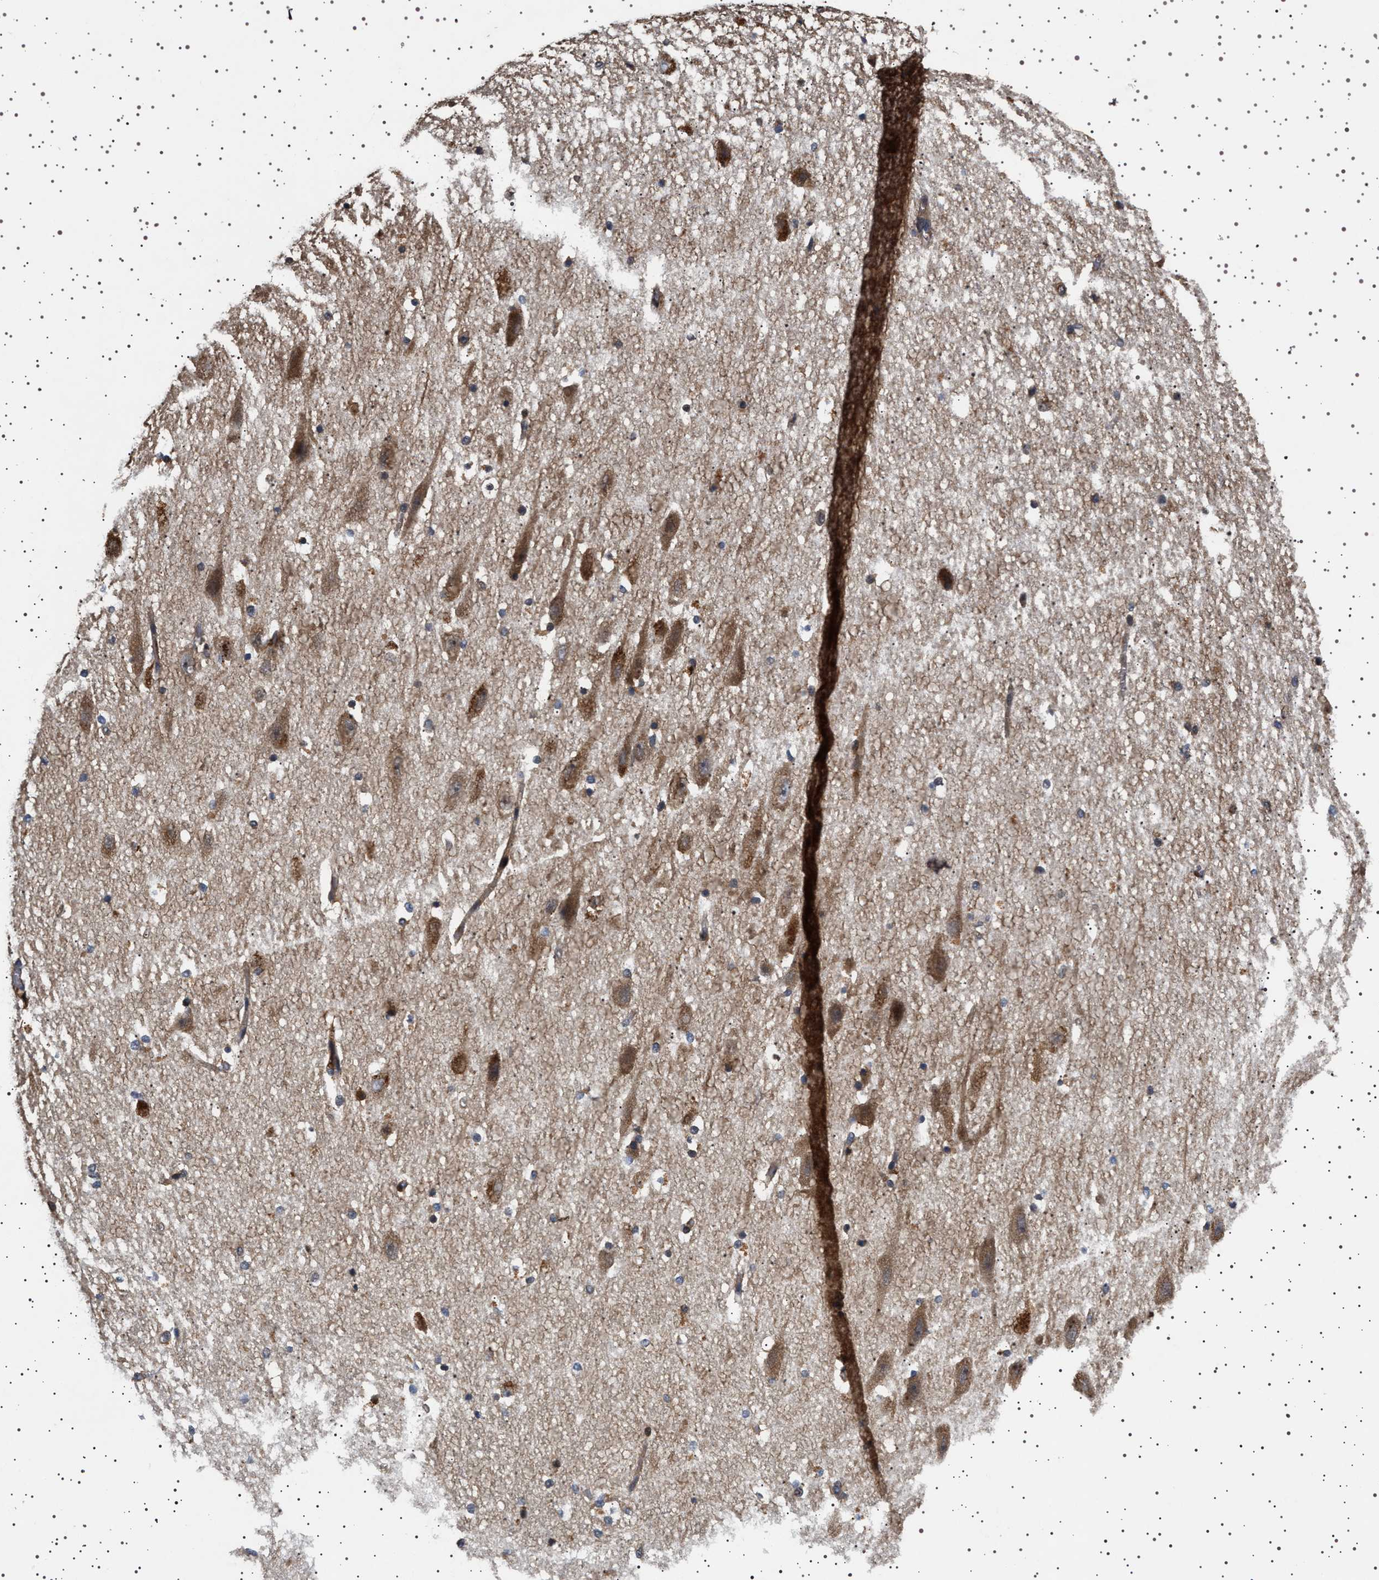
{"staining": {"intensity": "negative", "quantity": "none", "location": "none"}, "tissue": "hippocampus", "cell_type": "Glial cells", "image_type": "normal", "snomed": [{"axis": "morphology", "description": "Normal tissue, NOS"}, {"axis": "topography", "description": "Hippocampus"}], "caption": "This is an immunohistochemistry photomicrograph of normal hippocampus. There is no positivity in glial cells.", "gene": "GUCY1B1", "patient": {"sex": "female", "age": 19}}